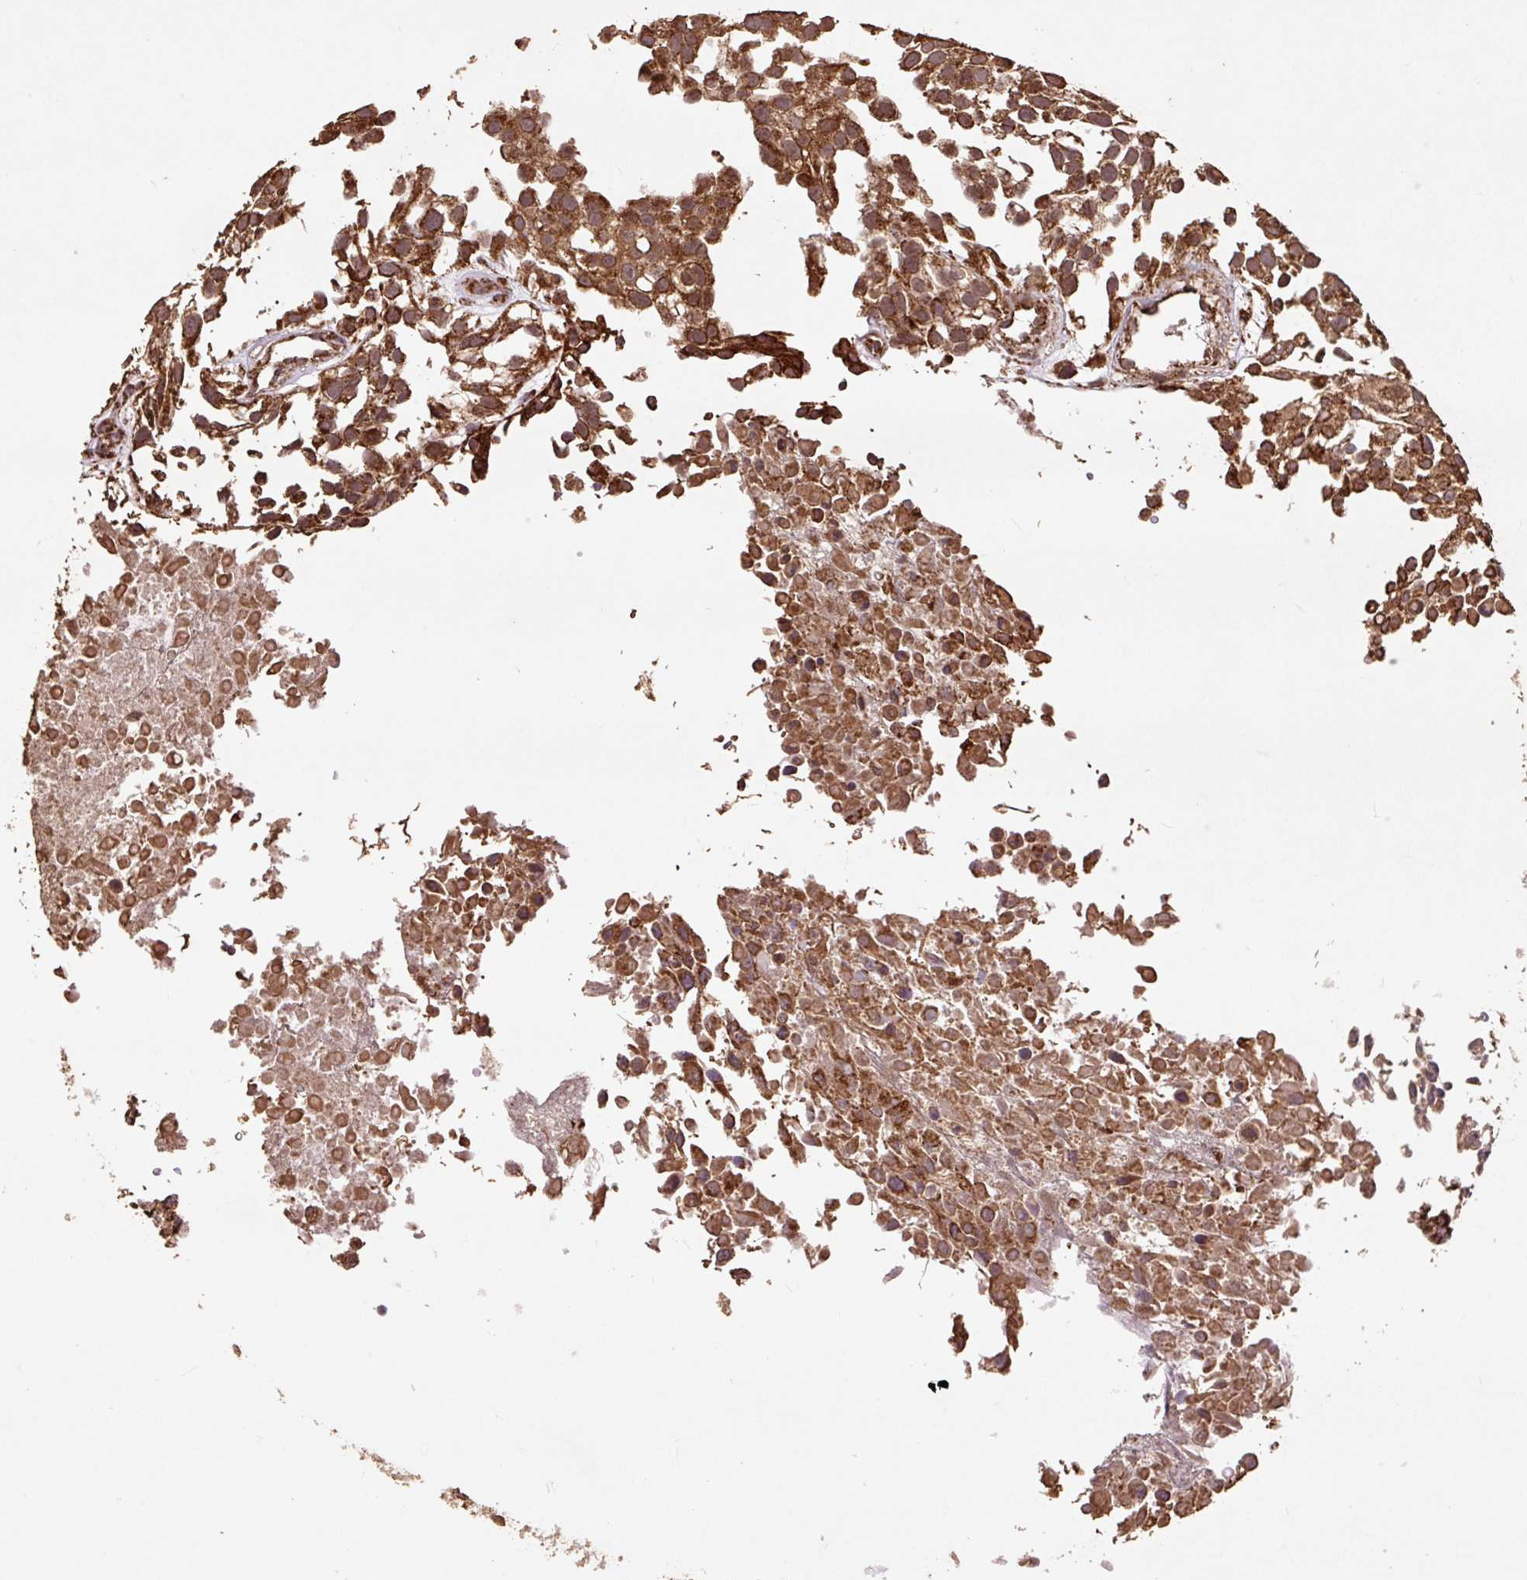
{"staining": {"intensity": "moderate", "quantity": ">75%", "location": "cytoplasmic/membranous"}, "tissue": "urothelial cancer", "cell_type": "Tumor cells", "image_type": "cancer", "snomed": [{"axis": "morphology", "description": "Urothelial carcinoma, High grade"}, {"axis": "topography", "description": "Urinary bladder"}], "caption": "Human urothelial carcinoma (high-grade) stained with a brown dye shows moderate cytoplasmic/membranous positive positivity in approximately >75% of tumor cells.", "gene": "ATP5F1A", "patient": {"sex": "male", "age": 56}}